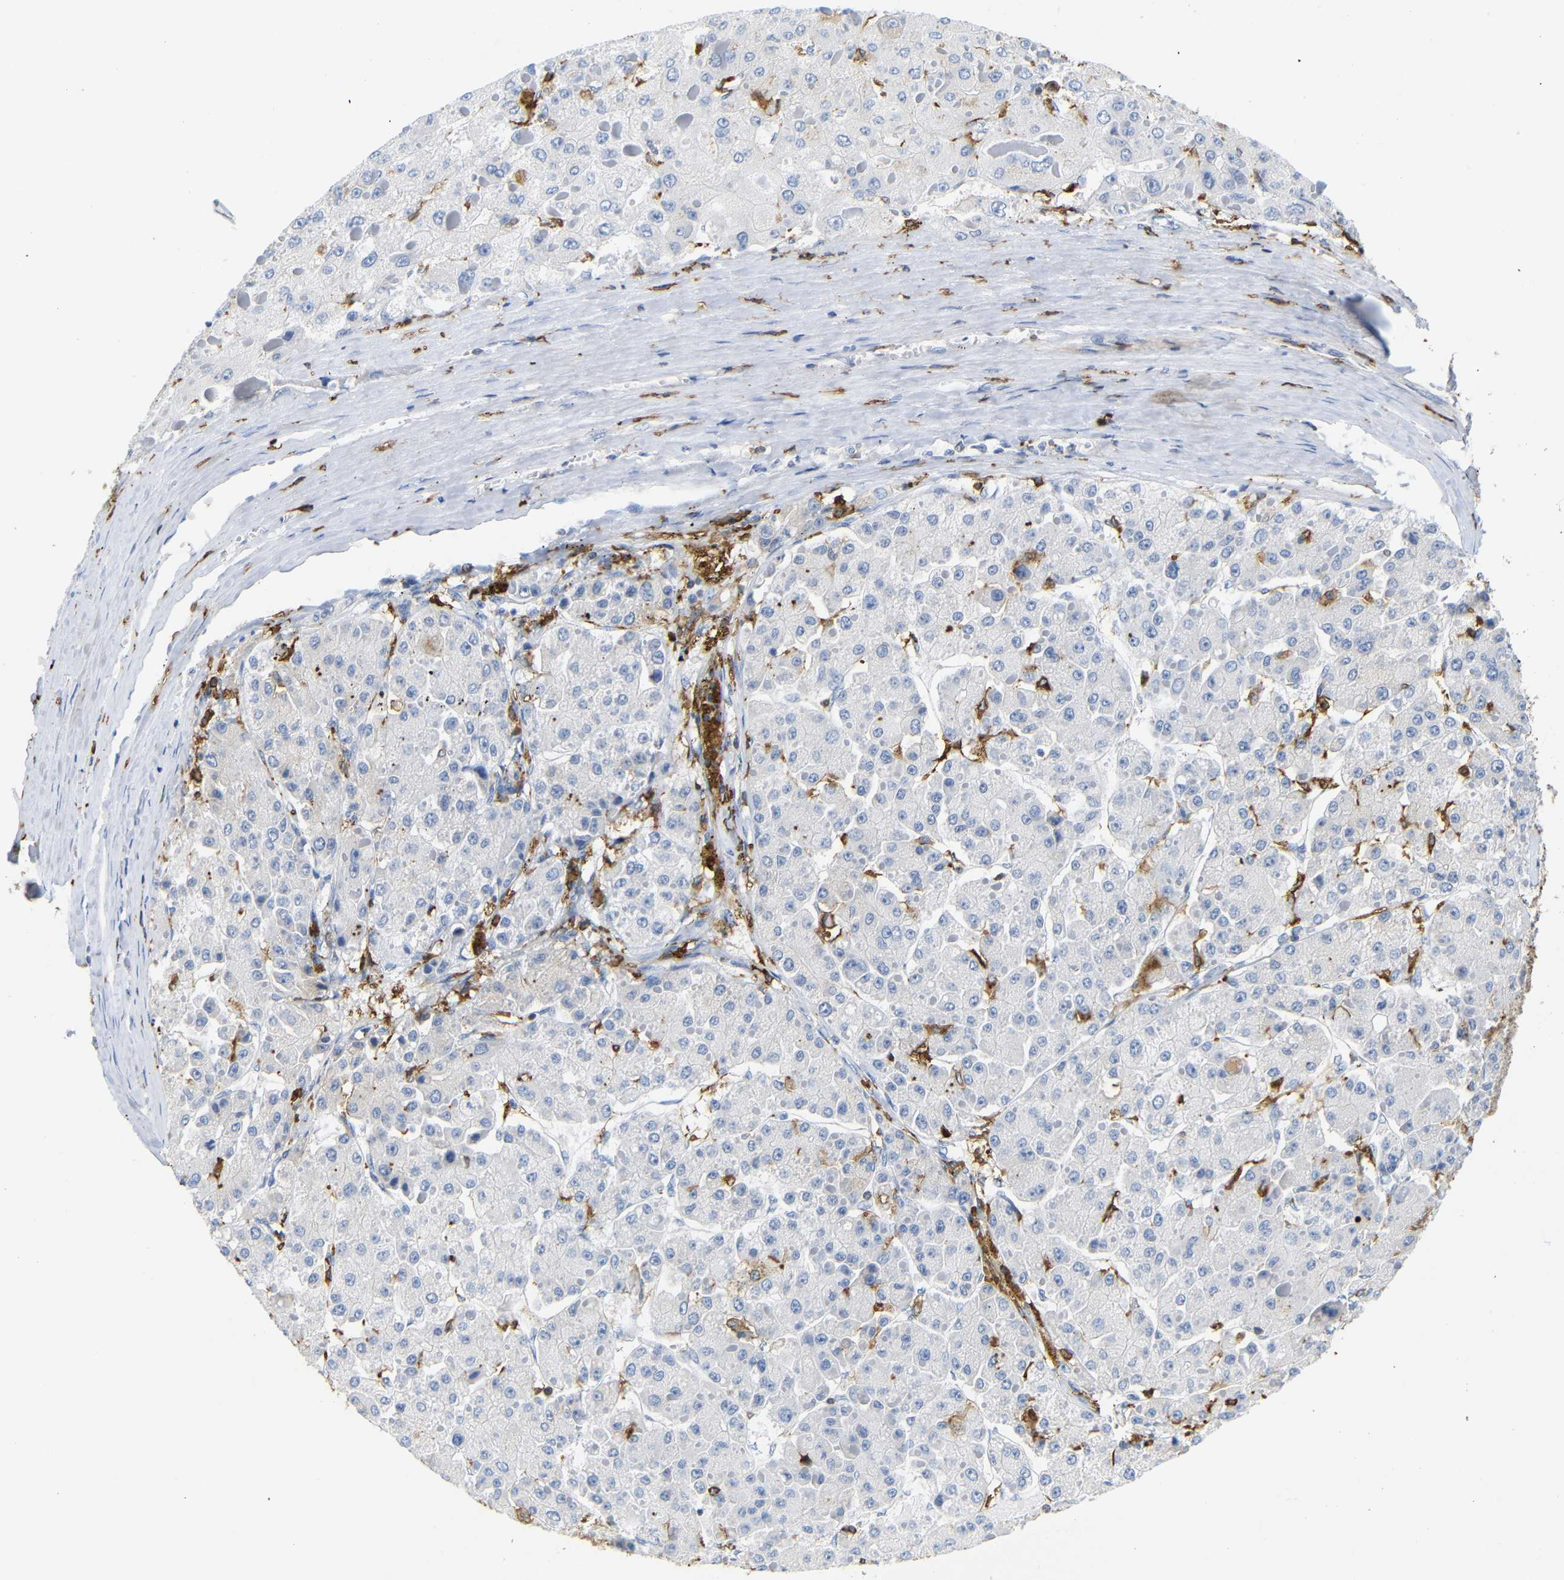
{"staining": {"intensity": "negative", "quantity": "none", "location": "none"}, "tissue": "liver cancer", "cell_type": "Tumor cells", "image_type": "cancer", "snomed": [{"axis": "morphology", "description": "Carcinoma, Hepatocellular, NOS"}, {"axis": "topography", "description": "Liver"}], "caption": "A photomicrograph of human liver cancer is negative for staining in tumor cells.", "gene": "HLA-DQB1", "patient": {"sex": "female", "age": 73}}